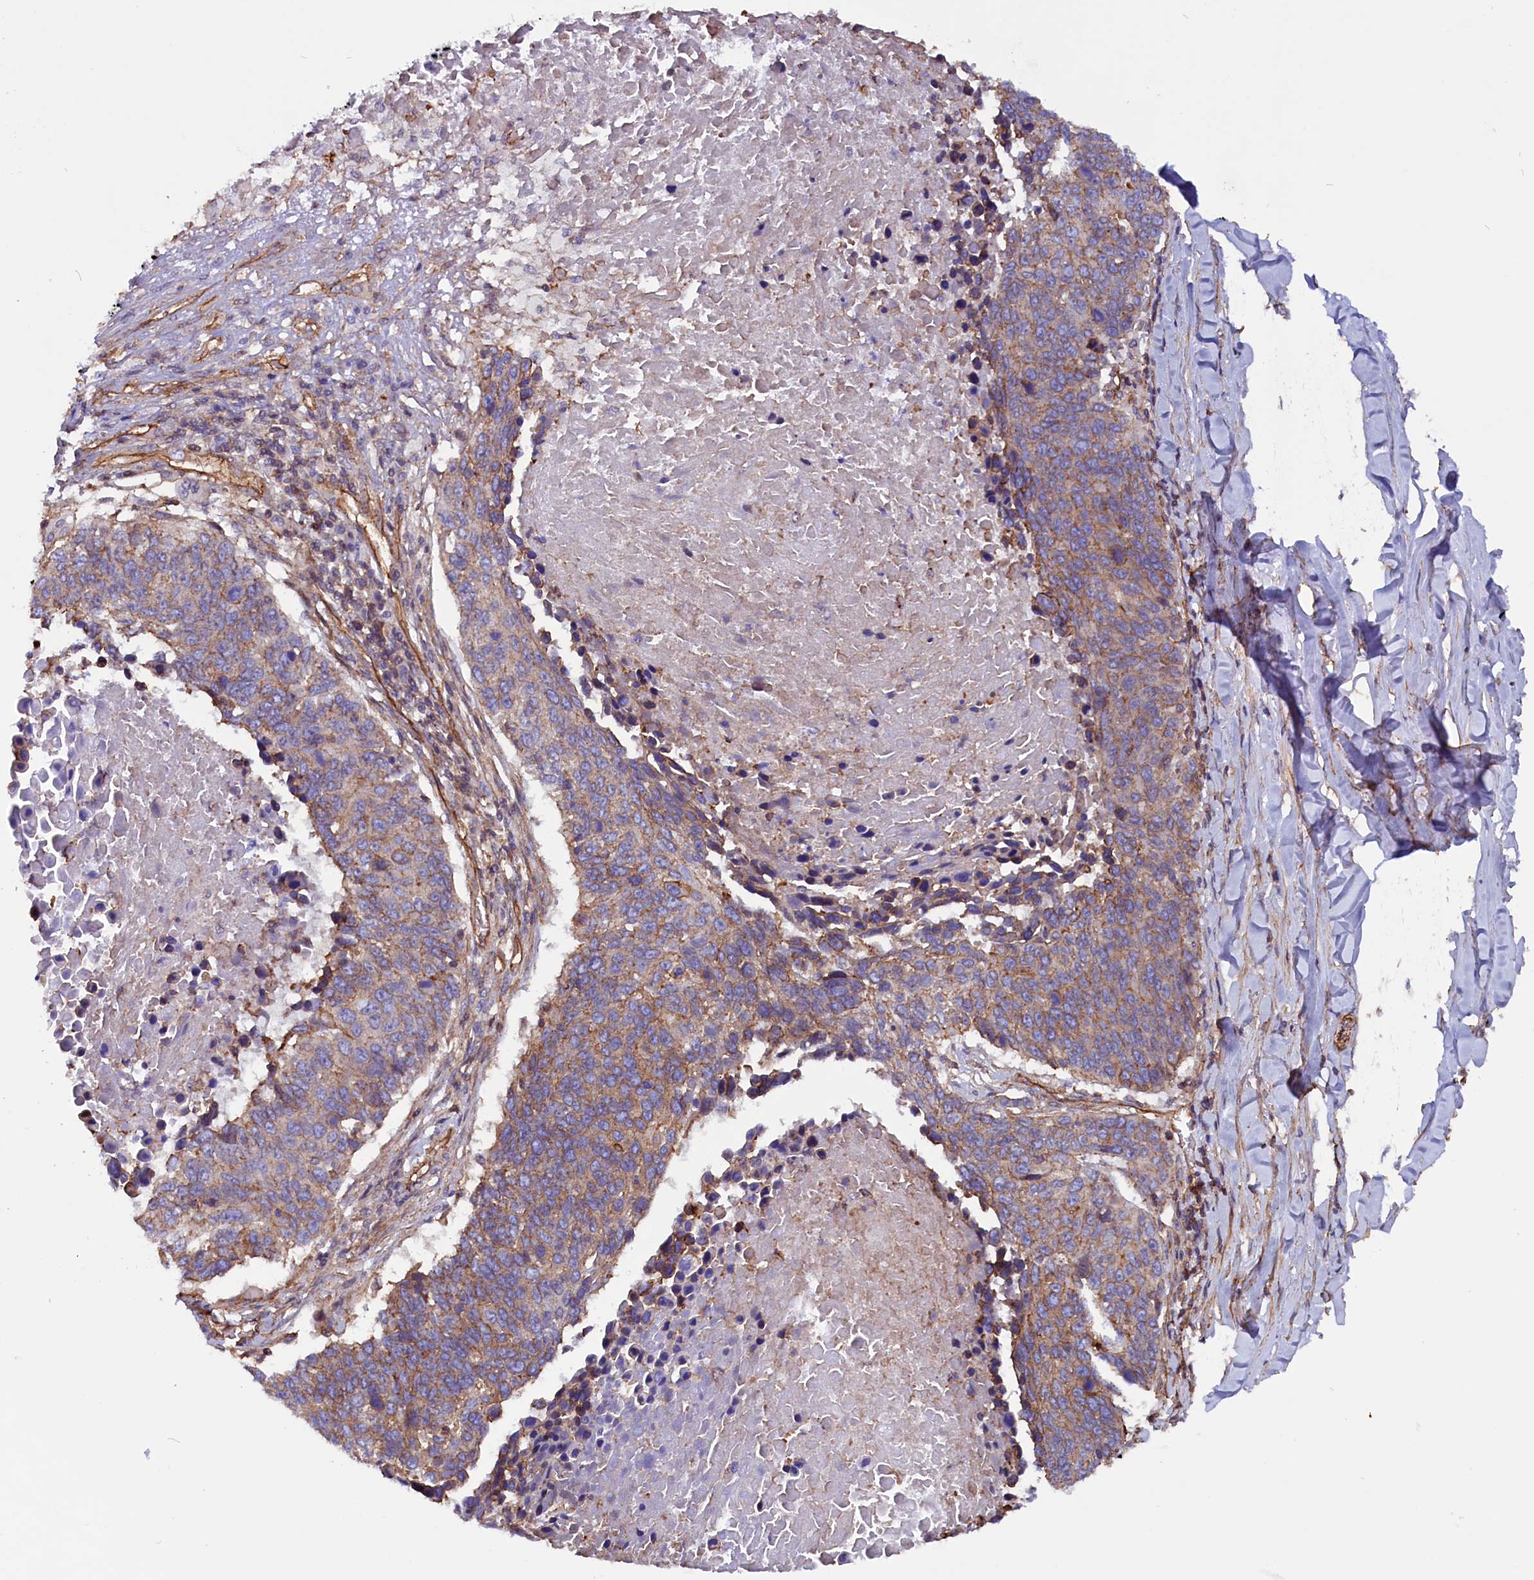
{"staining": {"intensity": "moderate", "quantity": "25%-75%", "location": "cytoplasmic/membranous"}, "tissue": "lung cancer", "cell_type": "Tumor cells", "image_type": "cancer", "snomed": [{"axis": "morphology", "description": "Normal tissue, NOS"}, {"axis": "morphology", "description": "Squamous cell carcinoma, NOS"}, {"axis": "topography", "description": "Lymph node"}, {"axis": "topography", "description": "Lung"}], "caption": "Lung cancer (squamous cell carcinoma) stained with immunohistochemistry (IHC) displays moderate cytoplasmic/membranous positivity in about 25%-75% of tumor cells. (Stains: DAB (3,3'-diaminobenzidine) in brown, nuclei in blue, Microscopy: brightfield microscopy at high magnification).", "gene": "ZNF749", "patient": {"sex": "male", "age": 66}}